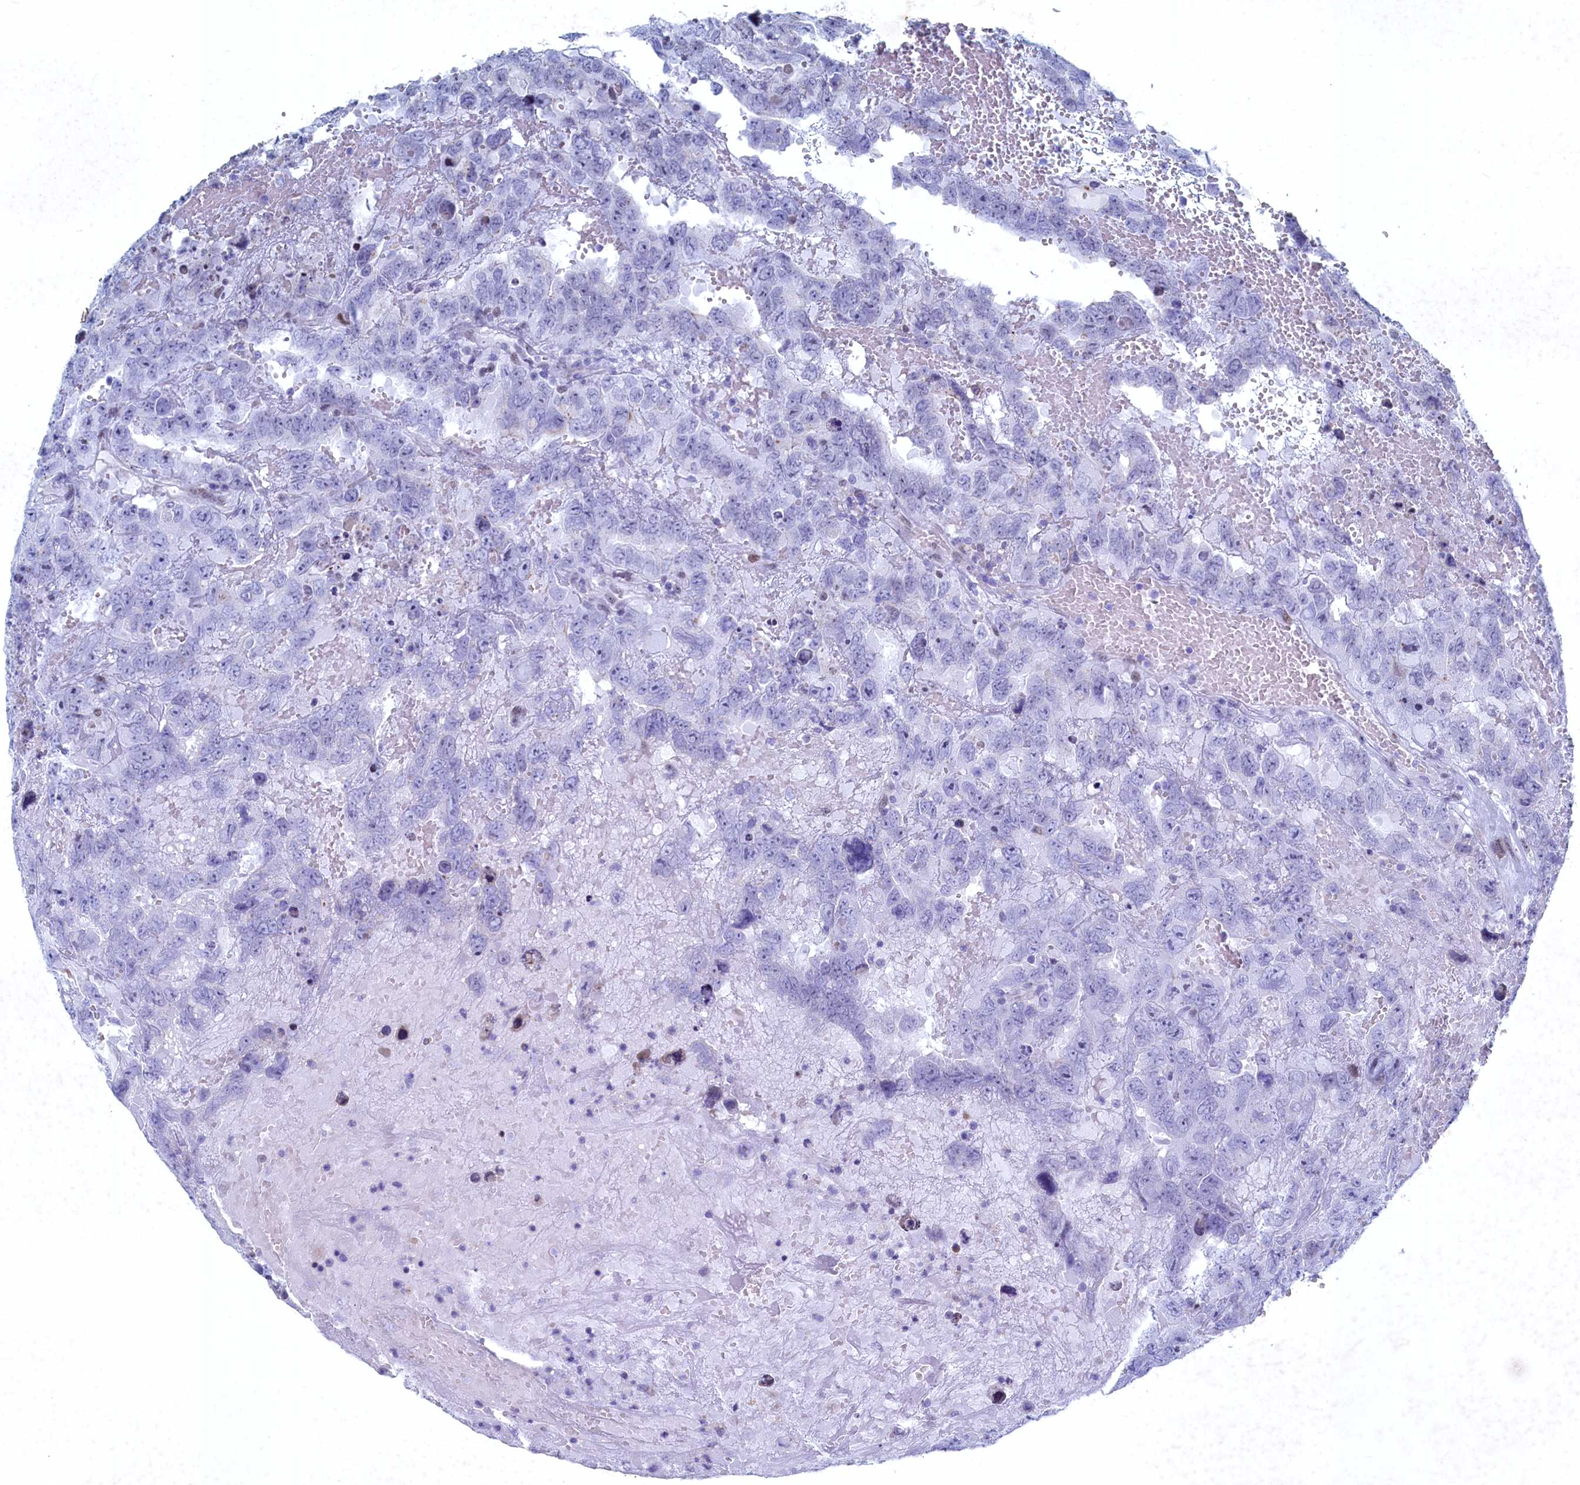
{"staining": {"intensity": "negative", "quantity": "none", "location": "none"}, "tissue": "testis cancer", "cell_type": "Tumor cells", "image_type": "cancer", "snomed": [{"axis": "morphology", "description": "Carcinoma, Embryonal, NOS"}, {"axis": "topography", "description": "Testis"}], "caption": "This is an IHC micrograph of human testis cancer. There is no staining in tumor cells.", "gene": "WDR76", "patient": {"sex": "male", "age": 45}}